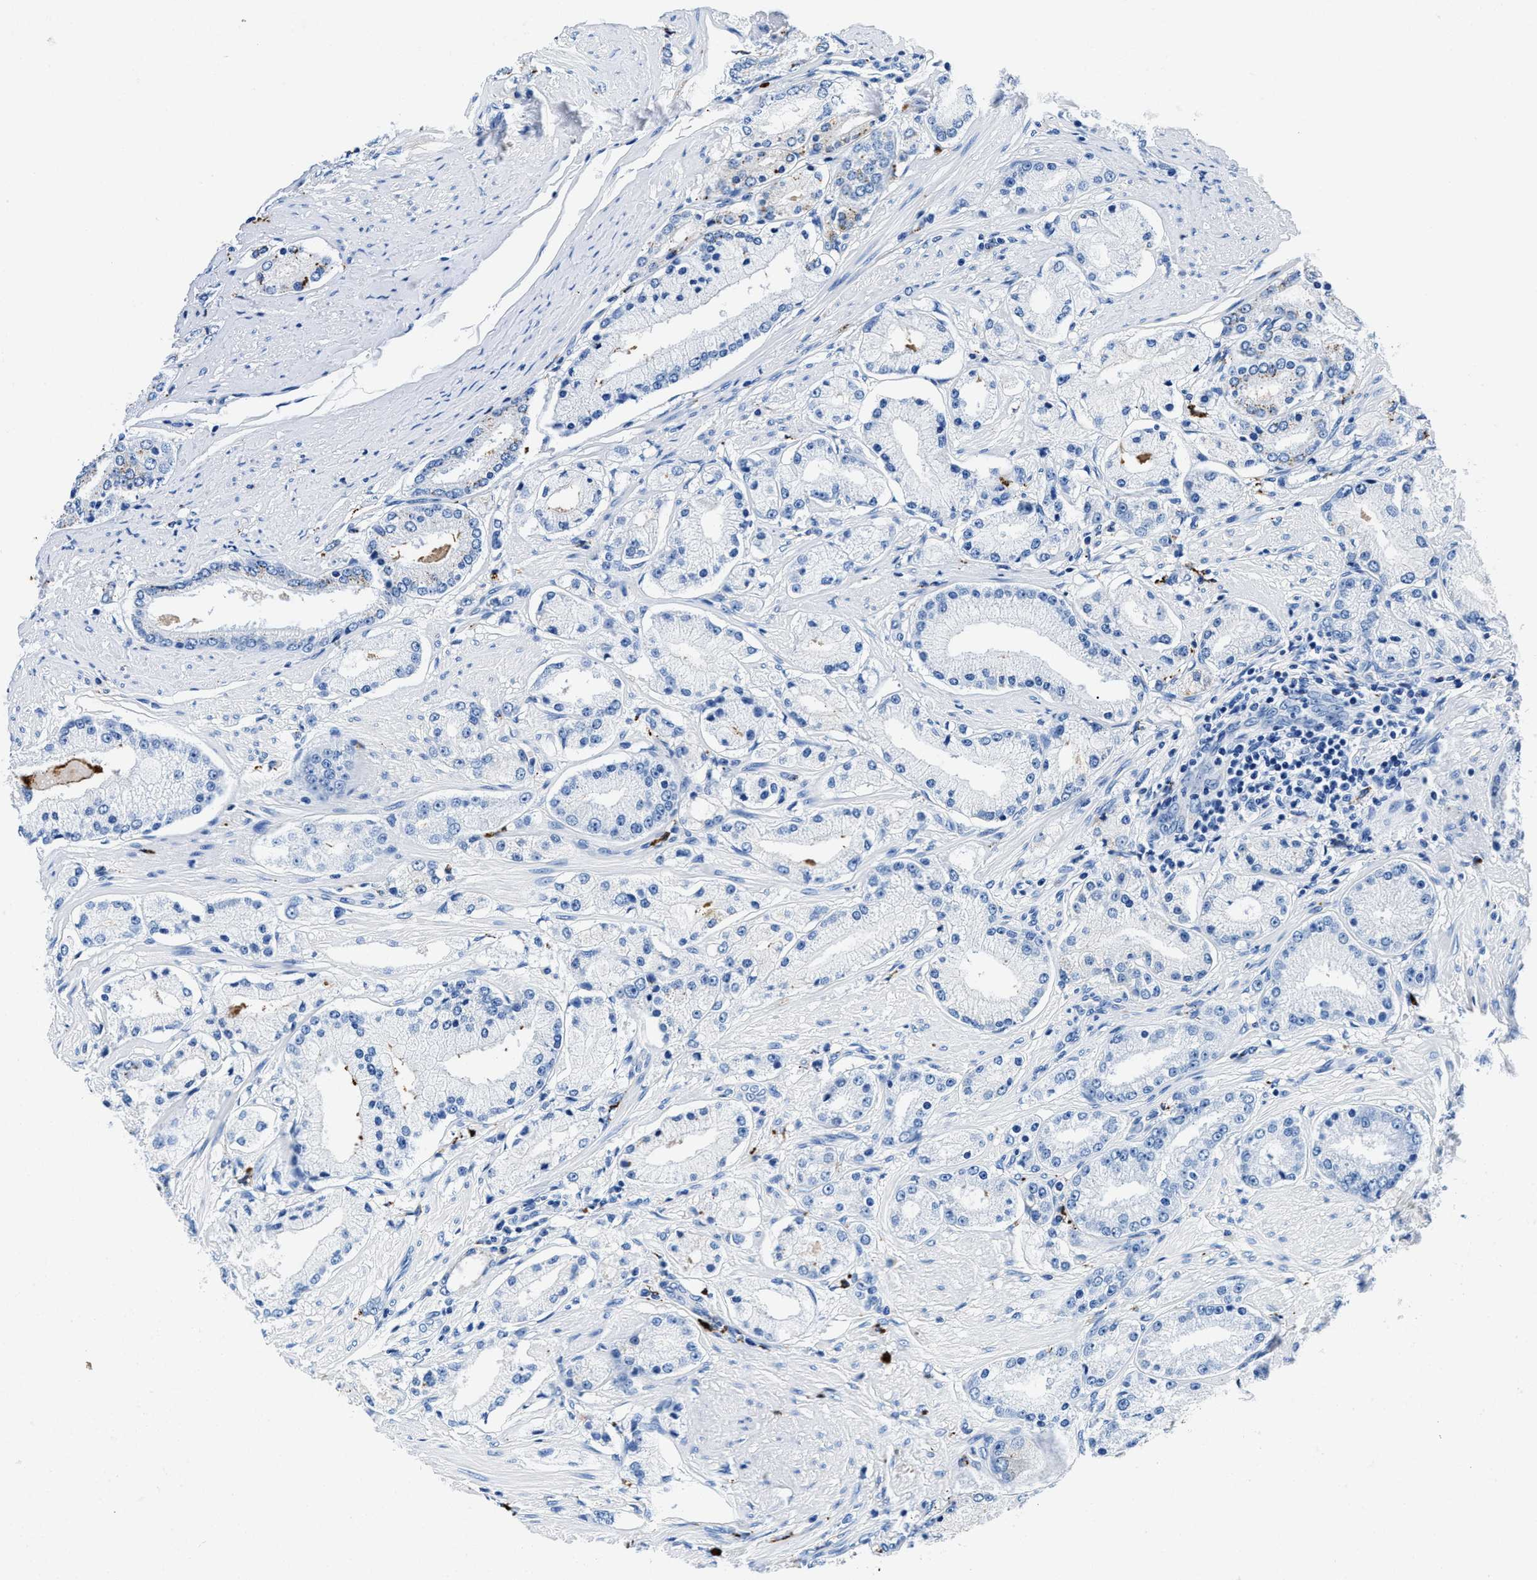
{"staining": {"intensity": "negative", "quantity": "none", "location": "none"}, "tissue": "prostate cancer", "cell_type": "Tumor cells", "image_type": "cancer", "snomed": [{"axis": "morphology", "description": "Adenocarcinoma, Low grade"}, {"axis": "topography", "description": "Prostate"}], "caption": "Immunohistochemistry (IHC) image of neoplastic tissue: human prostate adenocarcinoma (low-grade) stained with DAB shows no significant protein staining in tumor cells.", "gene": "OR14K1", "patient": {"sex": "male", "age": 63}}